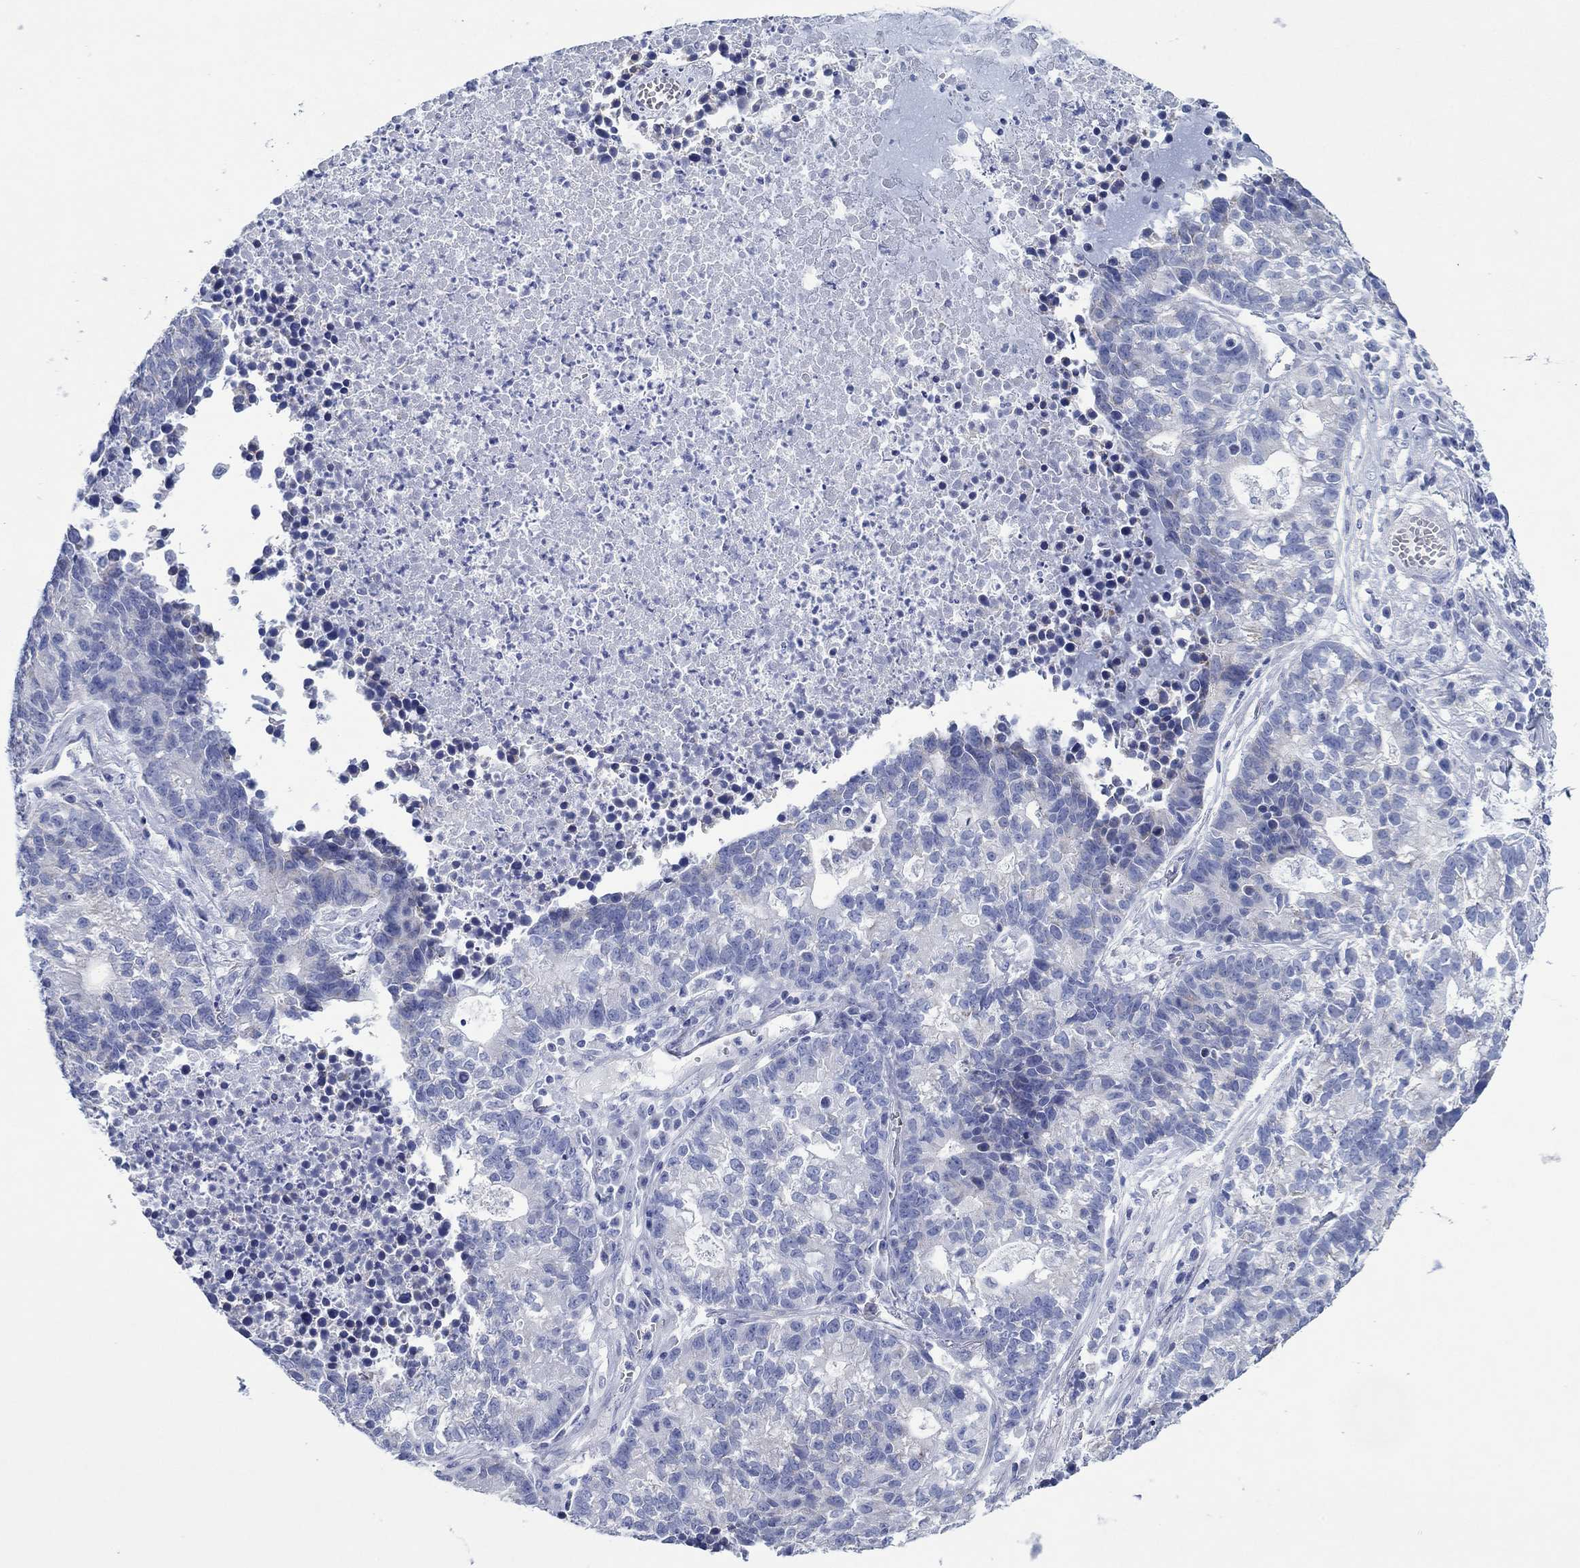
{"staining": {"intensity": "negative", "quantity": "none", "location": "none"}, "tissue": "lung cancer", "cell_type": "Tumor cells", "image_type": "cancer", "snomed": [{"axis": "morphology", "description": "Adenocarcinoma, NOS"}, {"axis": "topography", "description": "Lung"}], "caption": "An image of lung cancer stained for a protein demonstrates no brown staining in tumor cells.", "gene": "HCRT", "patient": {"sex": "male", "age": 57}}